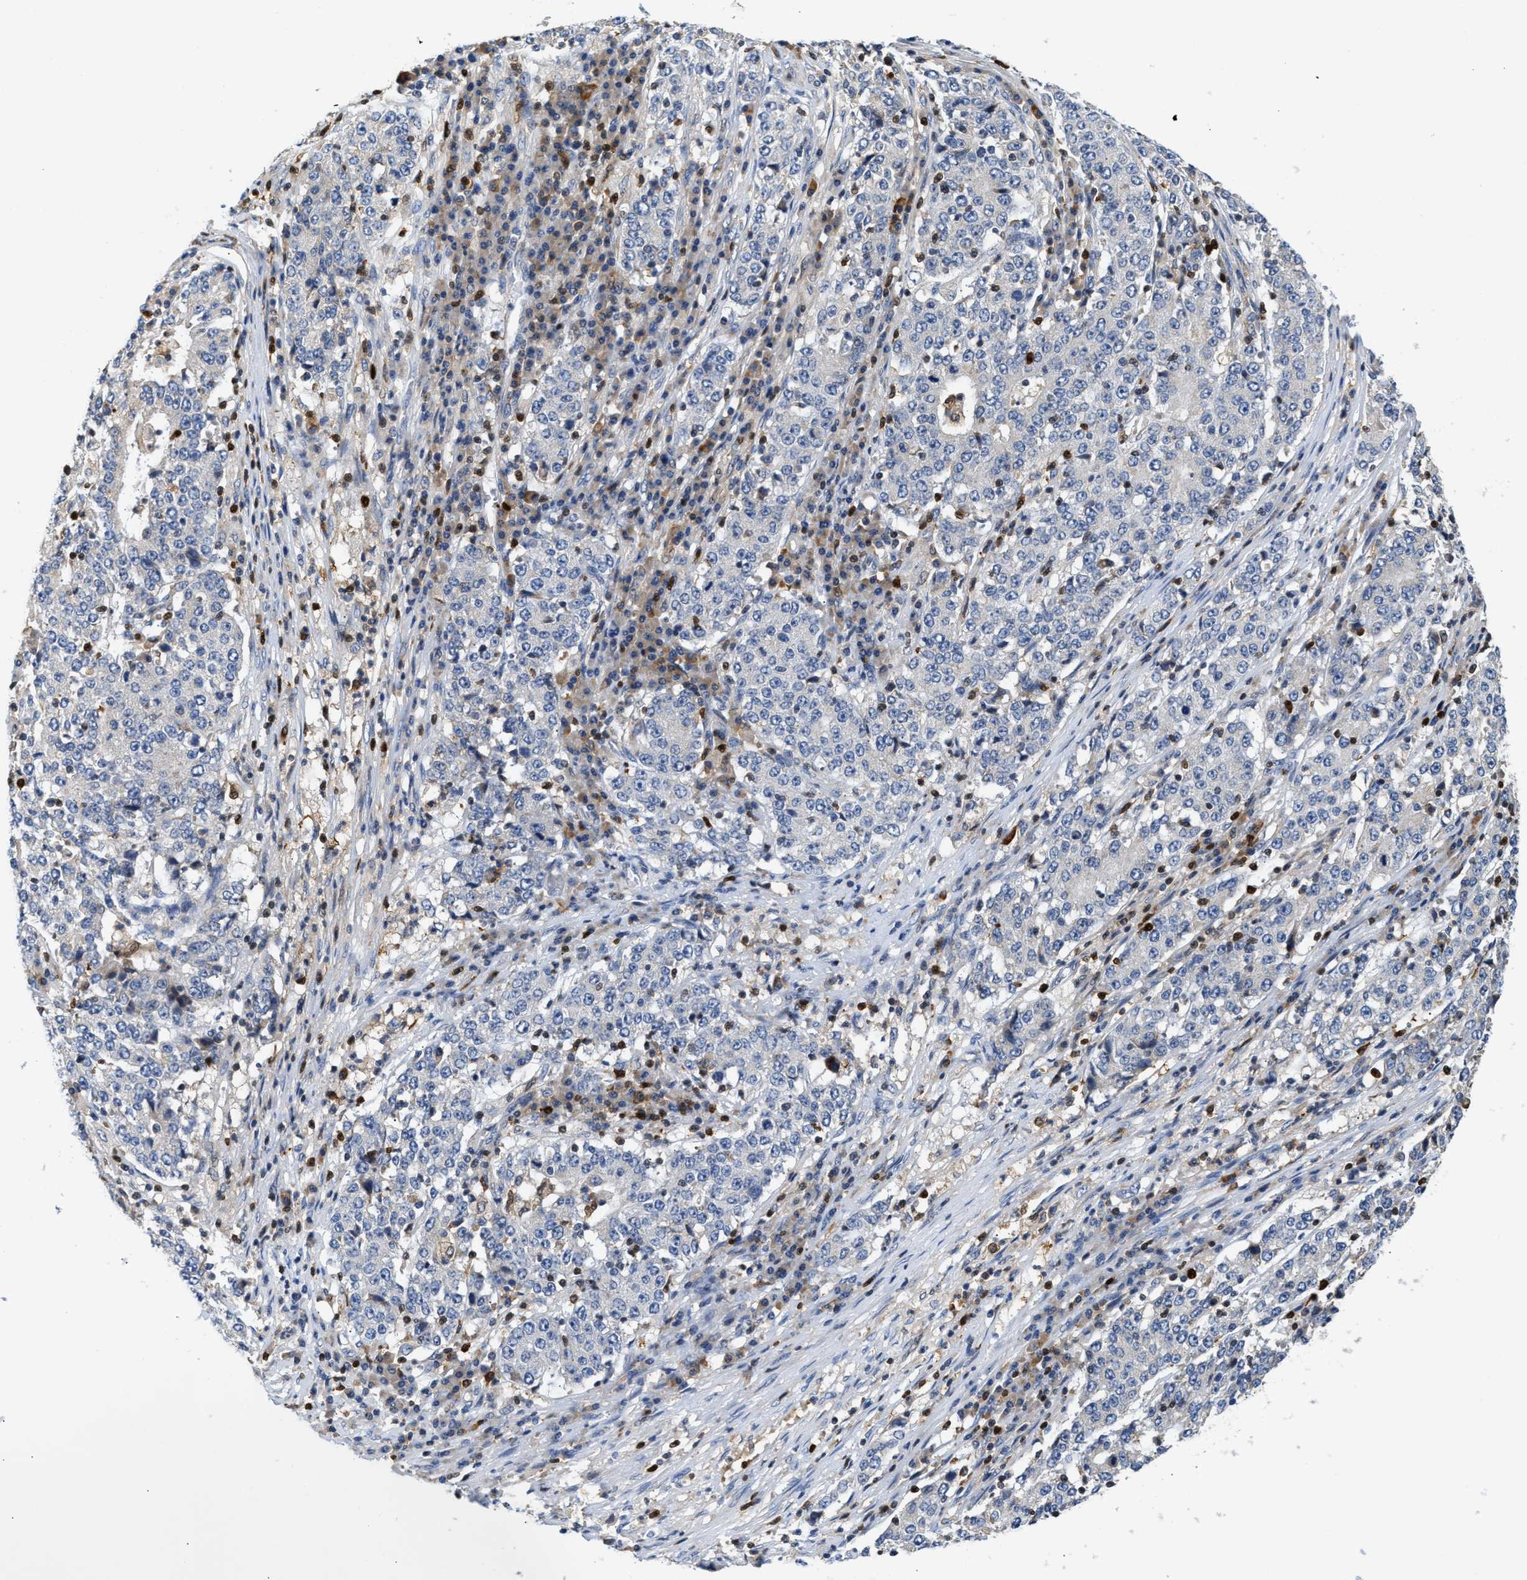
{"staining": {"intensity": "negative", "quantity": "none", "location": "none"}, "tissue": "stomach cancer", "cell_type": "Tumor cells", "image_type": "cancer", "snomed": [{"axis": "morphology", "description": "Adenocarcinoma, NOS"}, {"axis": "topography", "description": "Stomach"}], "caption": "Immunohistochemical staining of stomach adenocarcinoma exhibits no significant positivity in tumor cells.", "gene": "SLIT2", "patient": {"sex": "male", "age": 59}}